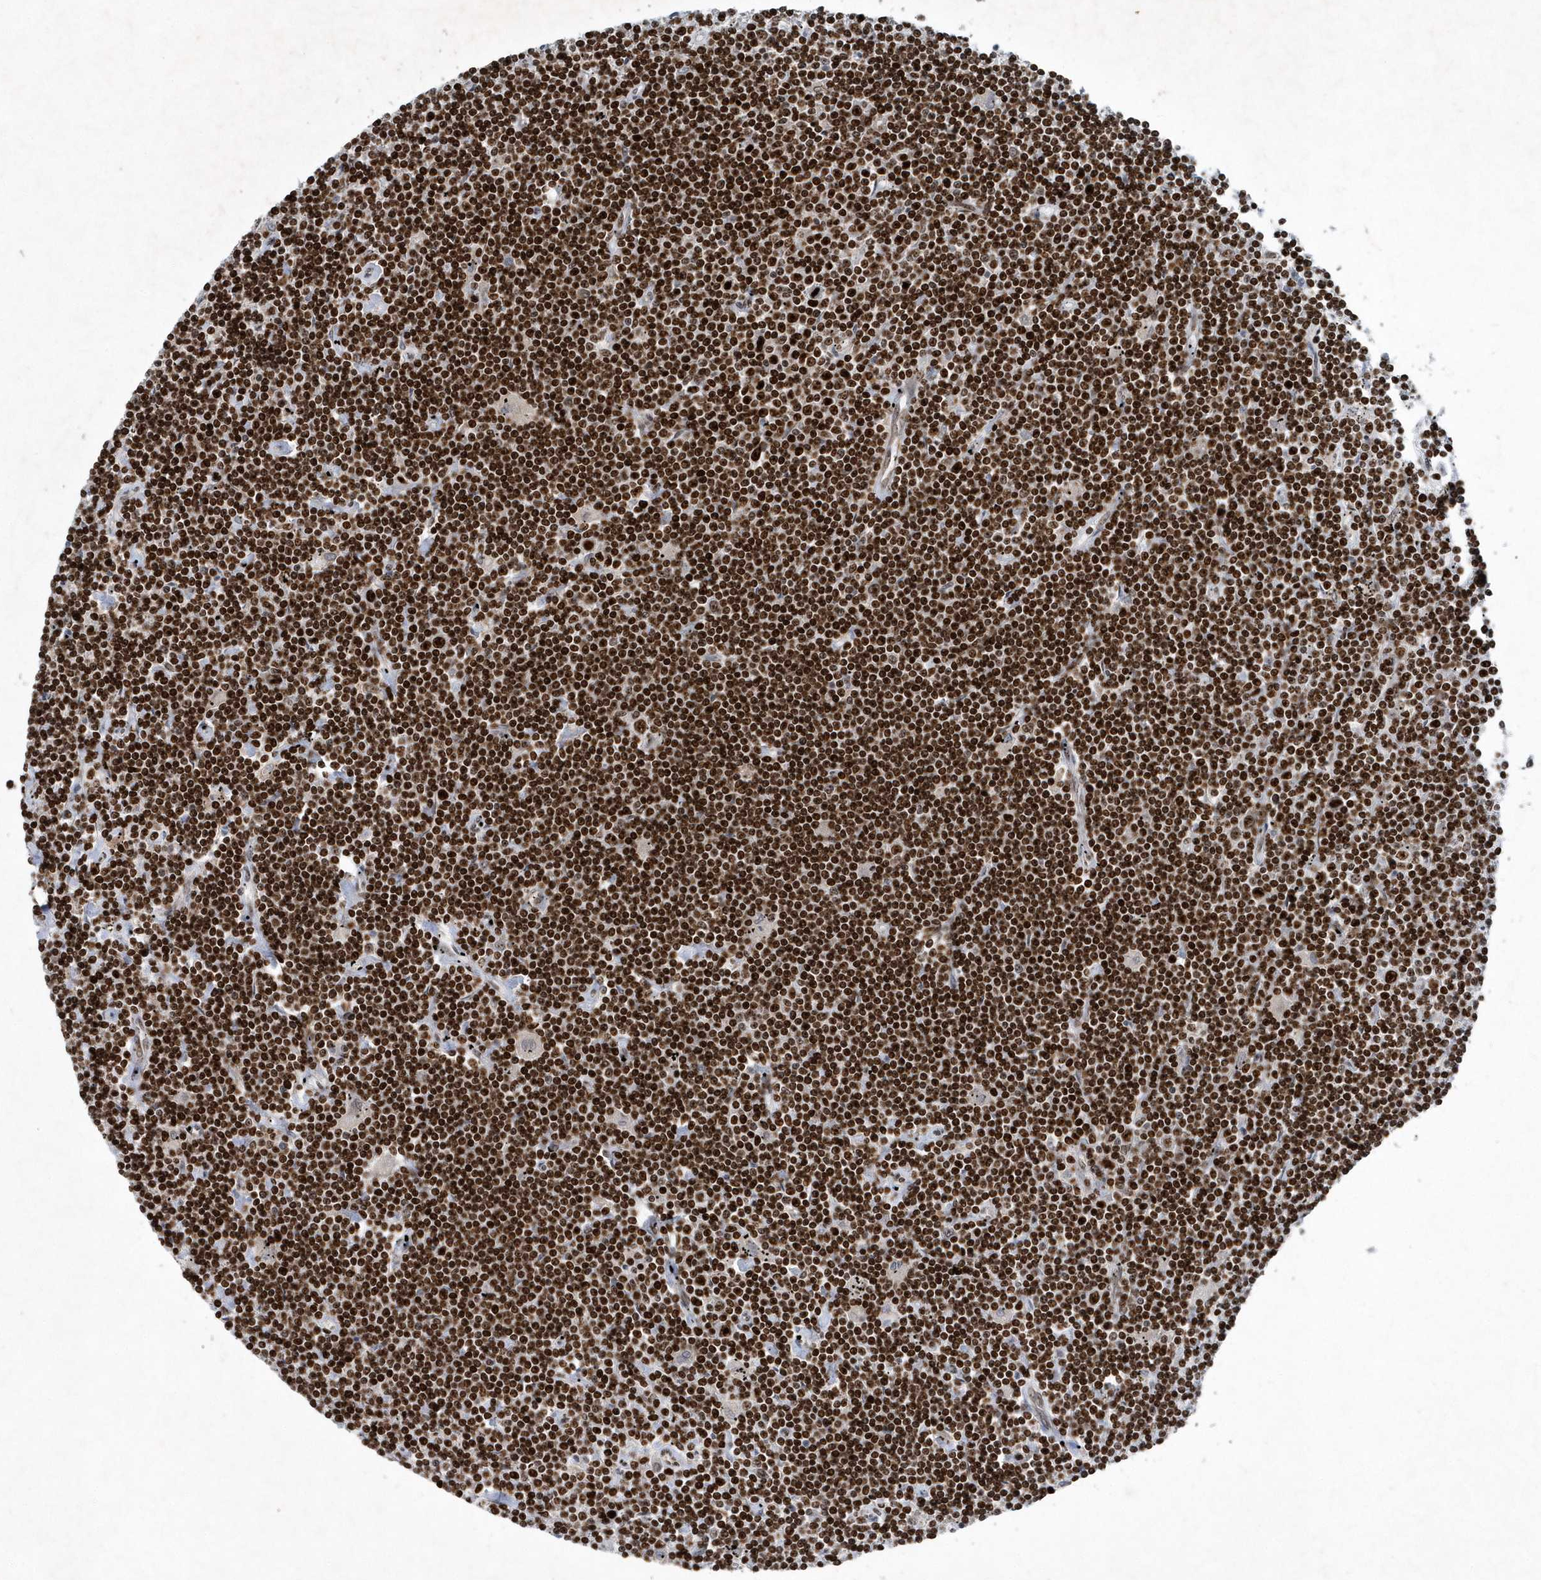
{"staining": {"intensity": "strong", "quantity": ">75%", "location": "nuclear"}, "tissue": "lymphoma", "cell_type": "Tumor cells", "image_type": "cancer", "snomed": [{"axis": "morphology", "description": "Malignant lymphoma, non-Hodgkin's type, Low grade"}, {"axis": "topography", "description": "Spleen"}], "caption": "Immunohistochemical staining of human low-grade malignant lymphoma, non-Hodgkin's type reveals high levels of strong nuclear expression in about >75% of tumor cells.", "gene": "QTRT2", "patient": {"sex": "male", "age": 76}}